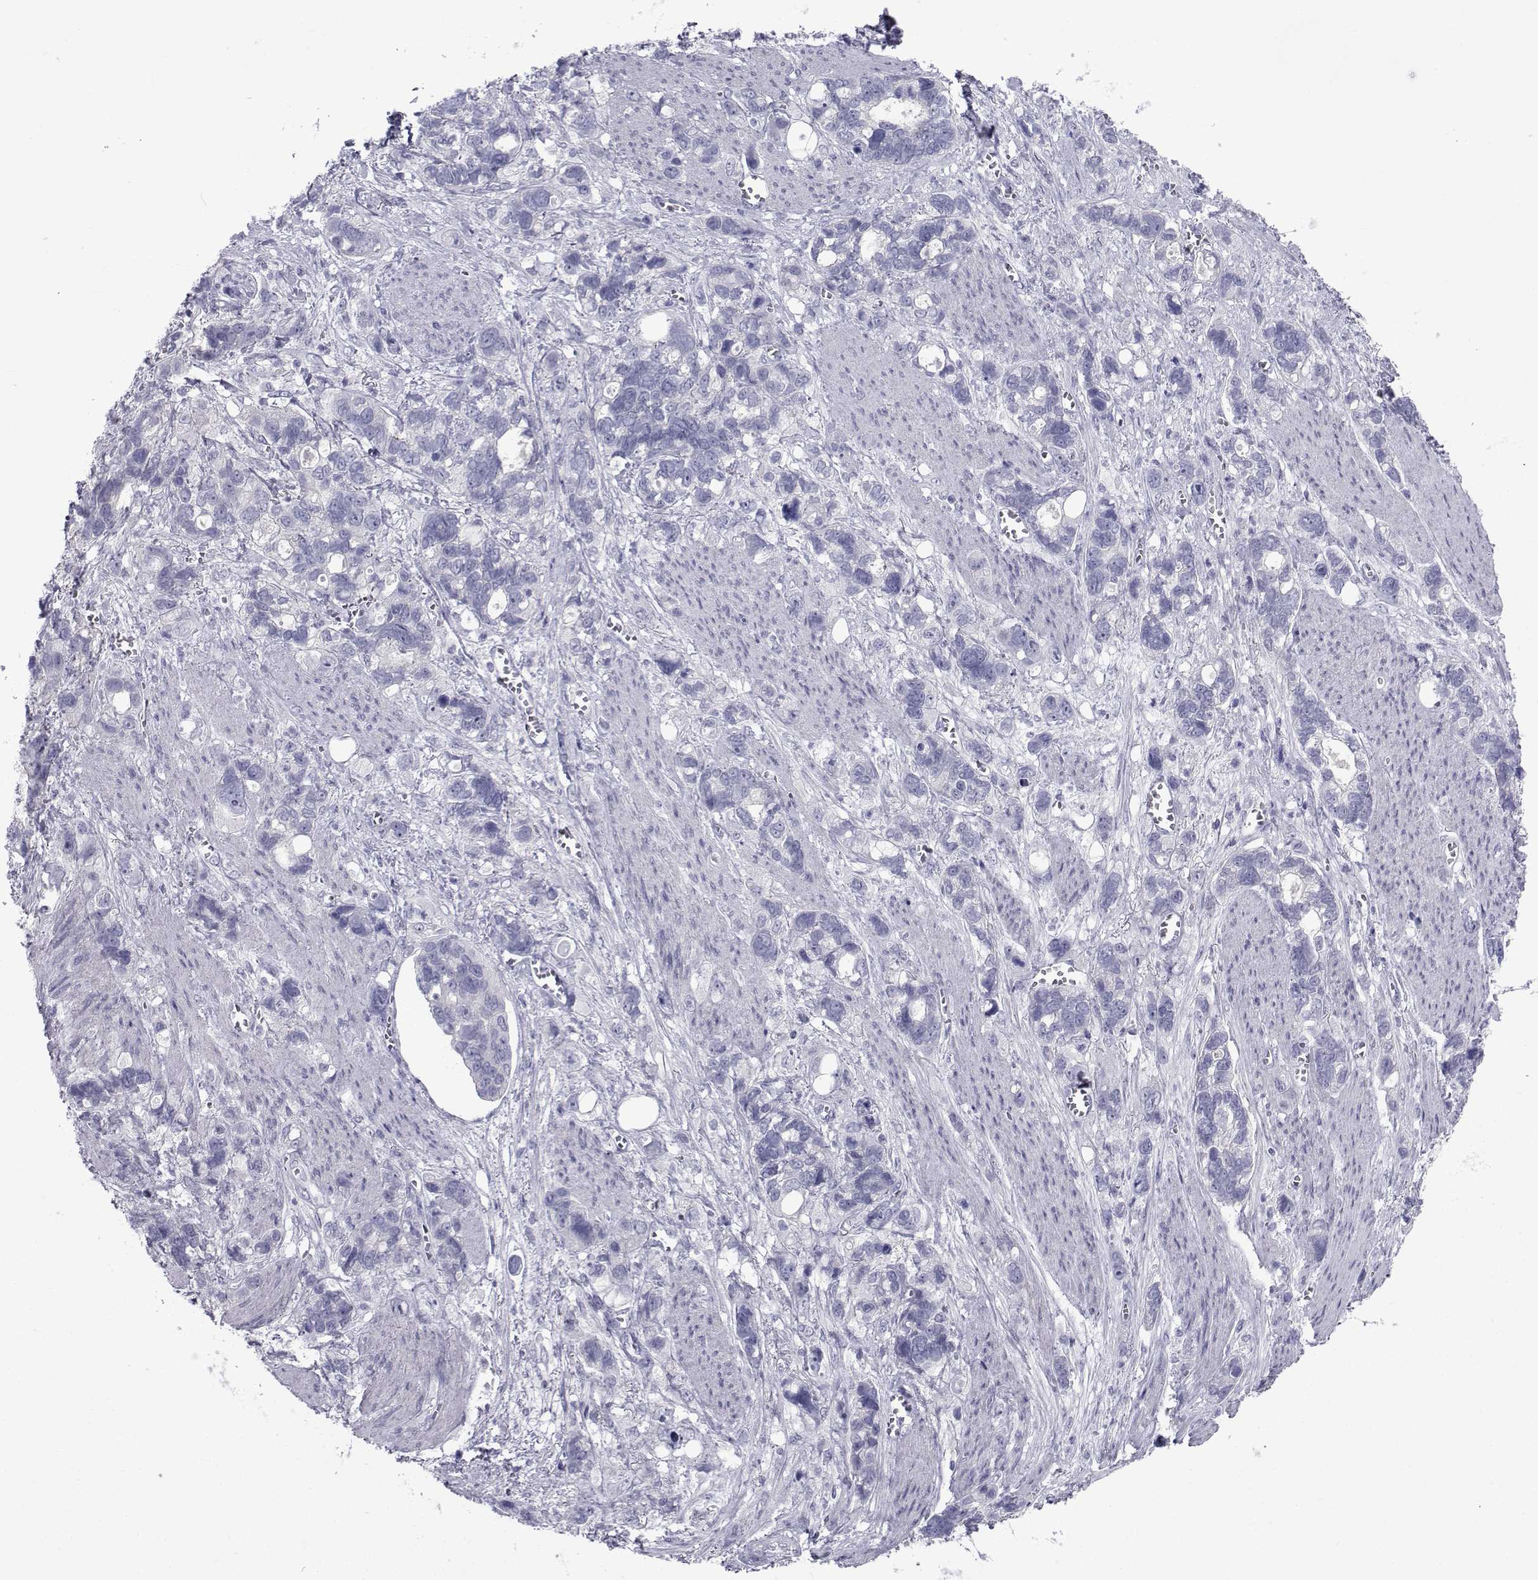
{"staining": {"intensity": "negative", "quantity": "none", "location": "none"}, "tissue": "stomach cancer", "cell_type": "Tumor cells", "image_type": "cancer", "snomed": [{"axis": "morphology", "description": "Adenocarcinoma, NOS"}, {"axis": "topography", "description": "Stomach, upper"}], "caption": "A photomicrograph of human adenocarcinoma (stomach) is negative for staining in tumor cells.", "gene": "PDE6H", "patient": {"sex": "female", "age": 81}}